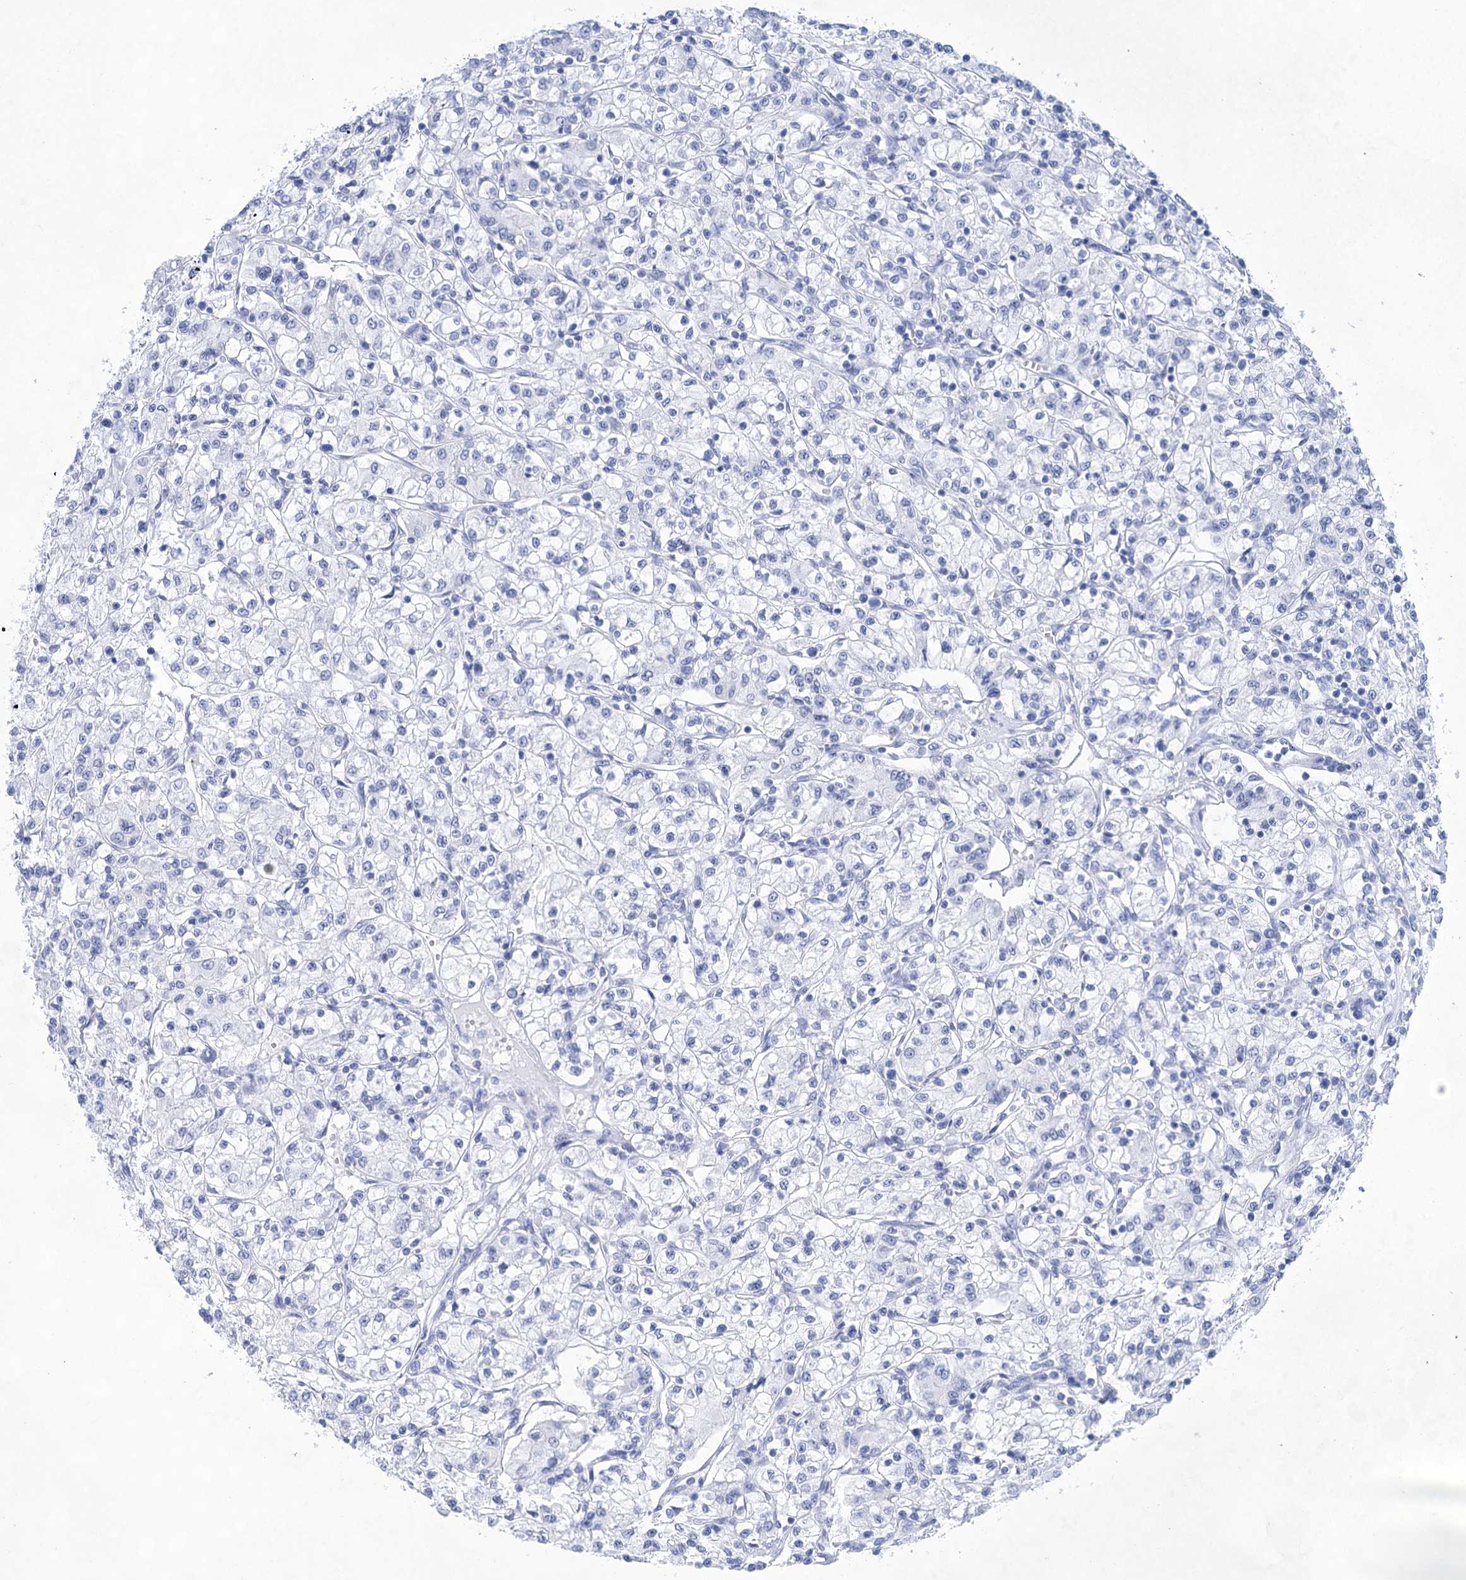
{"staining": {"intensity": "negative", "quantity": "none", "location": "none"}, "tissue": "renal cancer", "cell_type": "Tumor cells", "image_type": "cancer", "snomed": [{"axis": "morphology", "description": "Adenocarcinoma, NOS"}, {"axis": "topography", "description": "Kidney"}], "caption": "Tumor cells are negative for protein expression in human renal cancer (adenocarcinoma). The staining was performed using DAB (3,3'-diaminobenzidine) to visualize the protein expression in brown, while the nuclei were stained in blue with hematoxylin (Magnification: 20x).", "gene": "LALBA", "patient": {"sex": "female", "age": 59}}